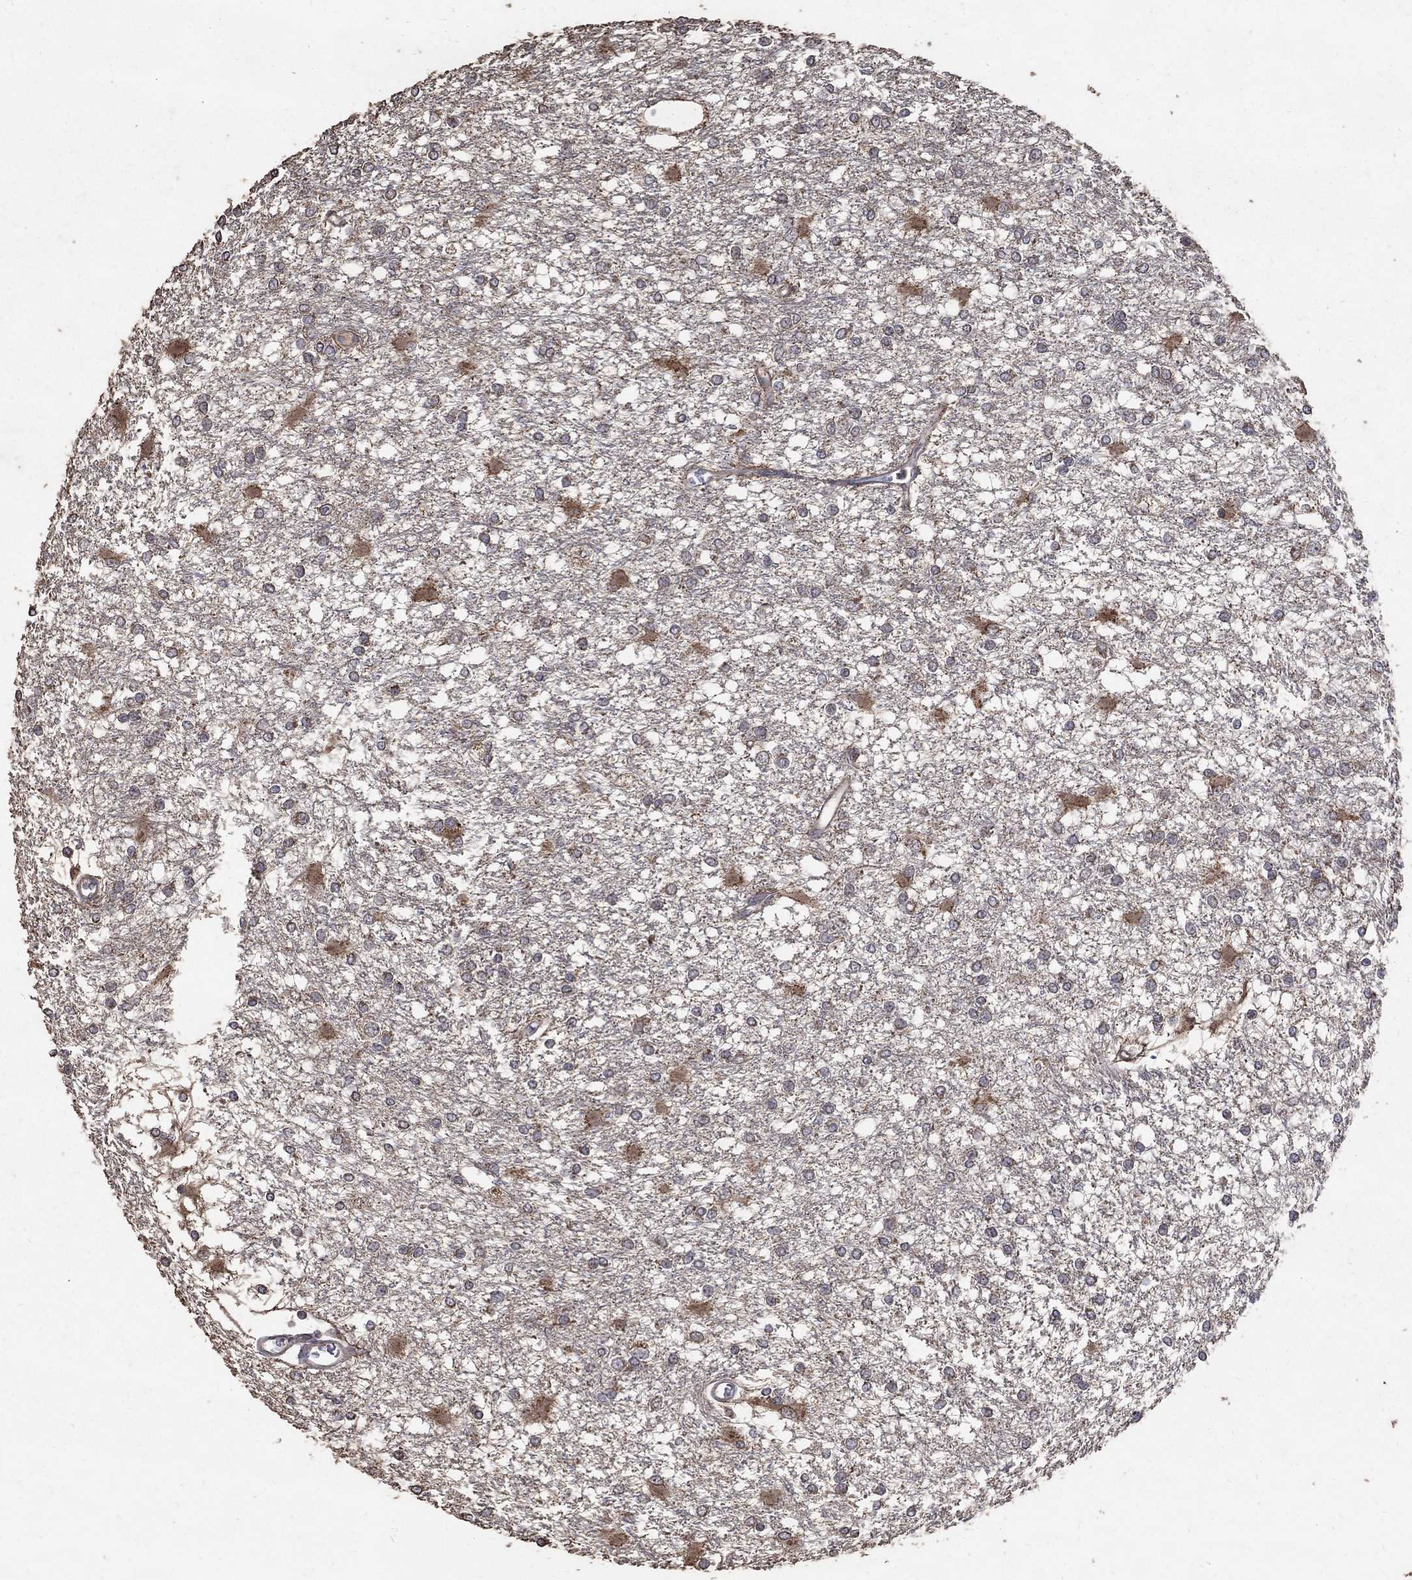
{"staining": {"intensity": "moderate", "quantity": "<25%", "location": "cytoplasmic/membranous"}, "tissue": "glioma", "cell_type": "Tumor cells", "image_type": "cancer", "snomed": [{"axis": "morphology", "description": "Glioma, malignant, High grade"}, {"axis": "topography", "description": "Cerebral cortex"}], "caption": "Immunohistochemical staining of human glioma shows low levels of moderate cytoplasmic/membranous protein expression in approximately <25% of tumor cells. (DAB (3,3'-diaminobenzidine) IHC with brightfield microscopy, high magnification).", "gene": "C17orf75", "patient": {"sex": "male", "age": 79}}